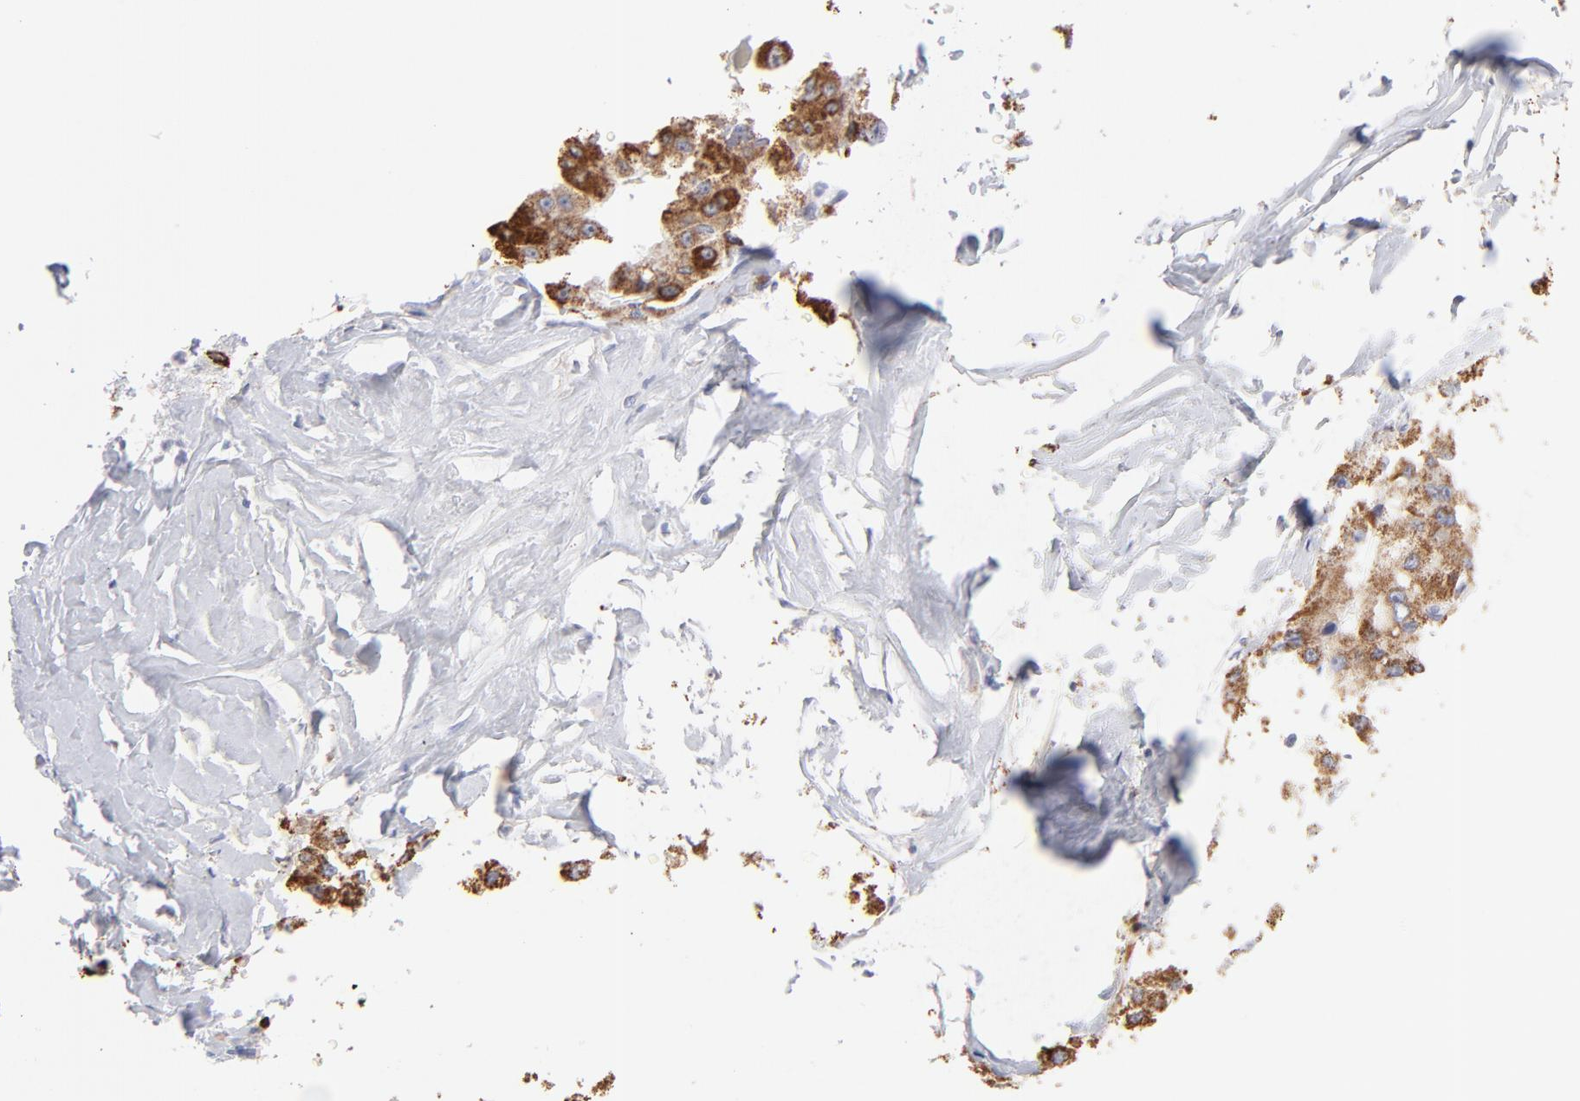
{"staining": {"intensity": "strong", "quantity": ">75%", "location": "cytoplasmic/membranous"}, "tissue": "liver cancer", "cell_type": "Tumor cells", "image_type": "cancer", "snomed": [{"axis": "morphology", "description": "Carcinoma, Hepatocellular, NOS"}, {"axis": "topography", "description": "Liver"}], "caption": "Liver hepatocellular carcinoma stained with immunohistochemistry (IHC) reveals strong cytoplasmic/membranous positivity in approximately >75% of tumor cells. (DAB = brown stain, brightfield microscopy at high magnification).", "gene": "TST", "patient": {"sex": "male", "age": 80}}